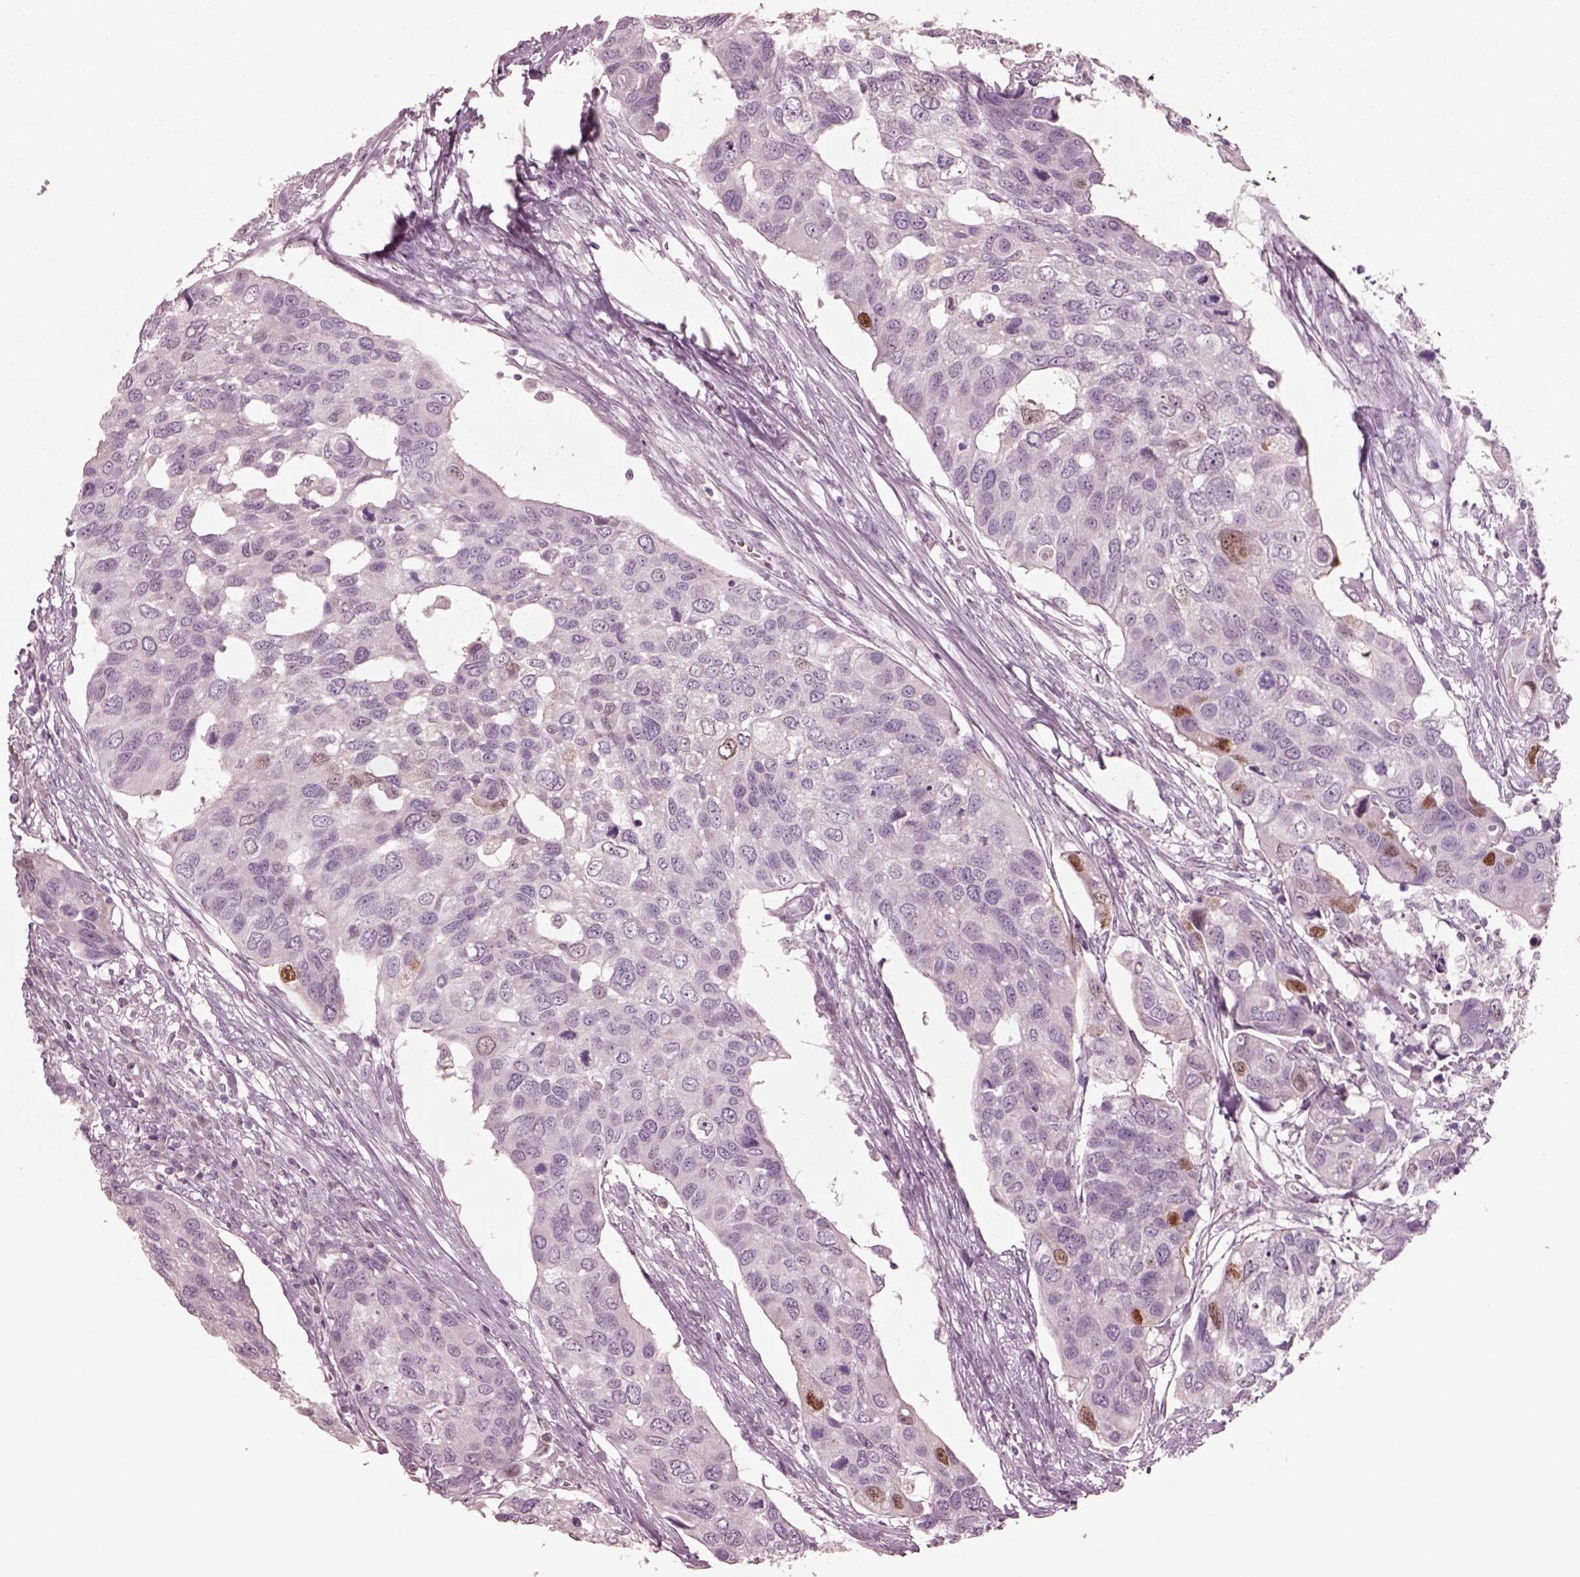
{"staining": {"intensity": "strong", "quantity": "<25%", "location": "nuclear"}, "tissue": "urothelial cancer", "cell_type": "Tumor cells", "image_type": "cancer", "snomed": [{"axis": "morphology", "description": "Urothelial carcinoma, High grade"}, {"axis": "topography", "description": "Urinary bladder"}], "caption": "The image exhibits immunohistochemical staining of urothelial cancer. There is strong nuclear expression is present in approximately <25% of tumor cells.", "gene": "SOX9", "patient": {"sex": "male", "age": 60}}